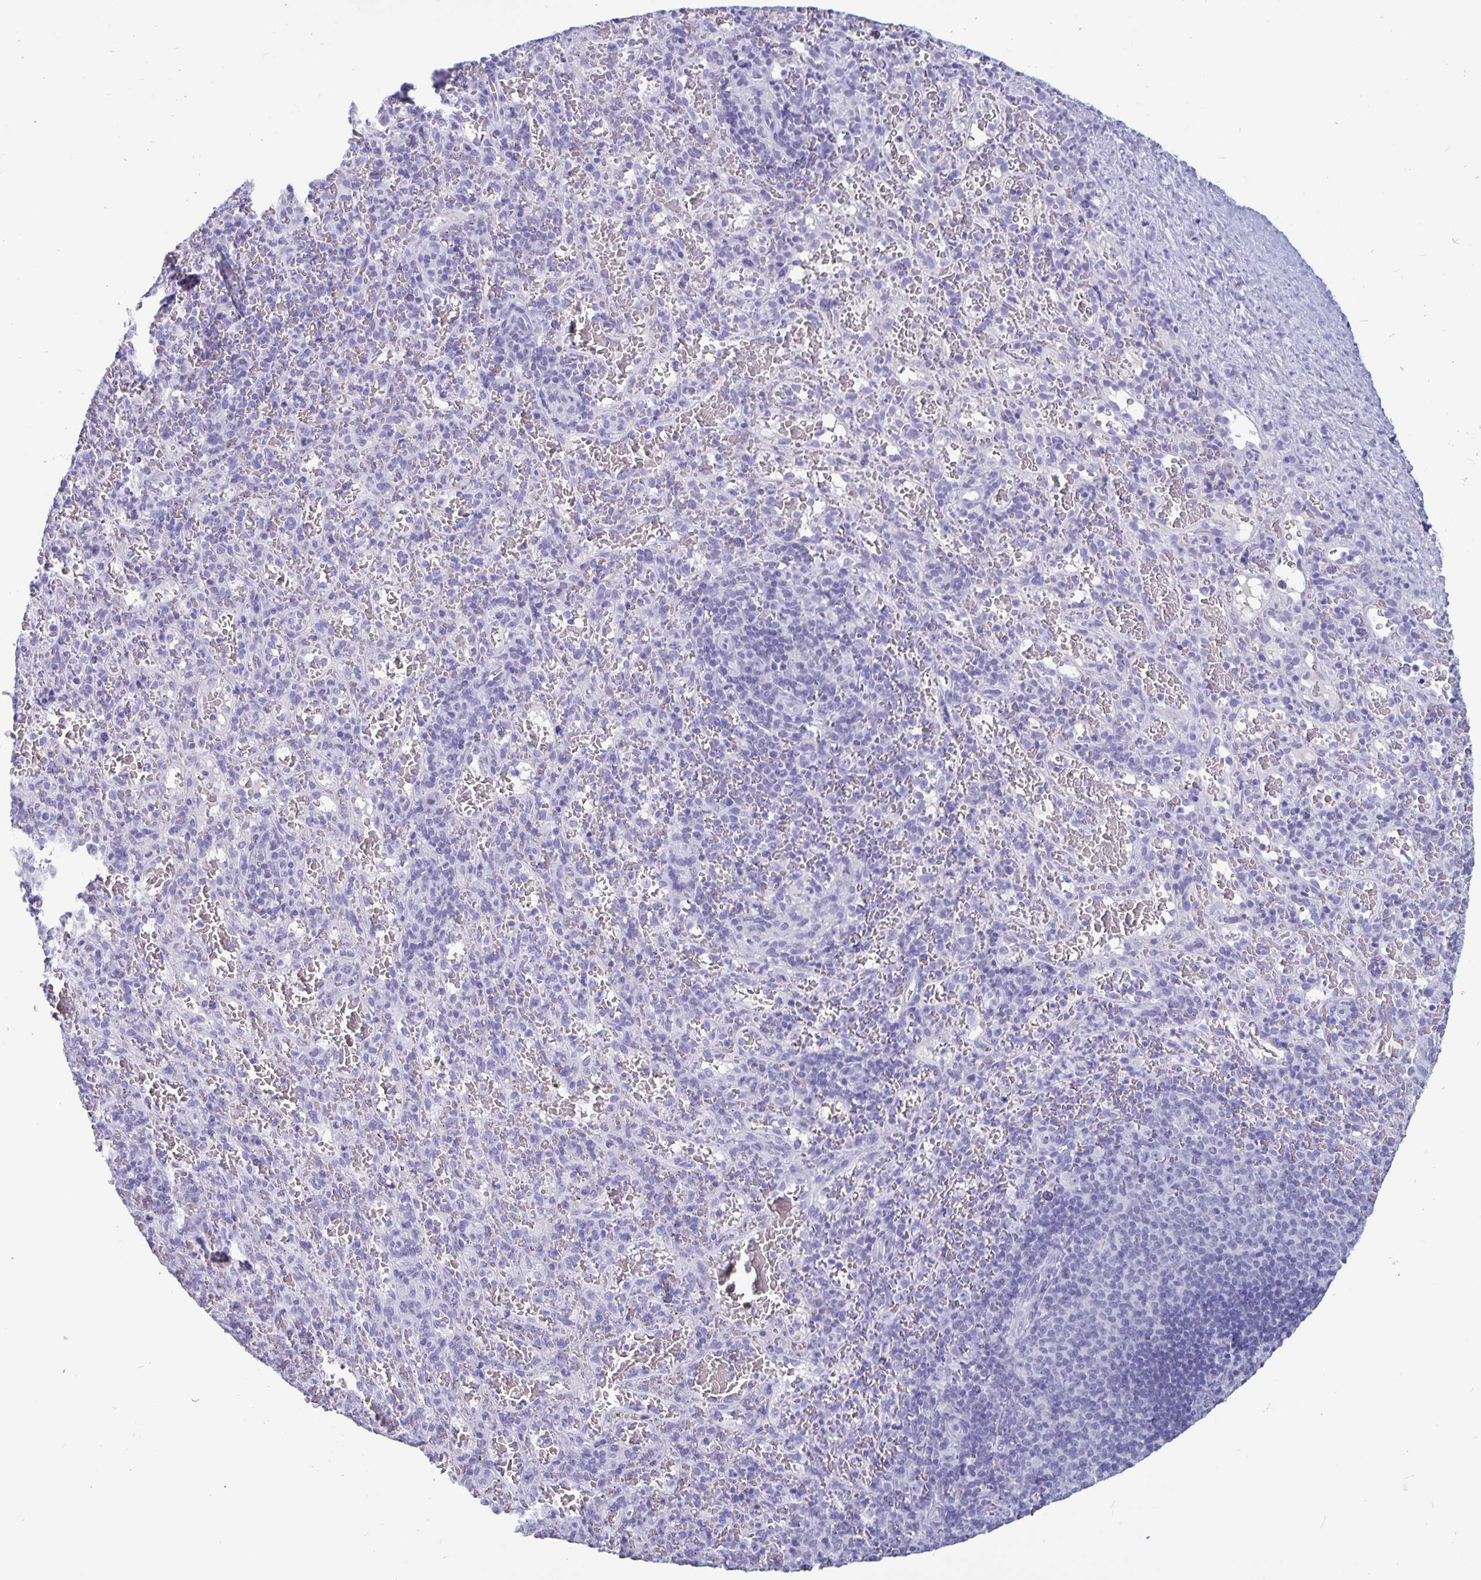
{"staining": {"intensity": "negative", "quantity": "none", "location": "none"}, "tissue": "spleen", "cell_type": "Cells in red pulp", "image_type": "normal", "snomed": [{"axis": "morphology", "description": "Normal tissue, NOS"}, {"axis": "topography", "description": "Spleen"}], "caption": "Immunohistochemical staining of unremarkable human spleen exhibits no significant positivity in cells in red pulp. (Brightfield microscopy of DAB (3,3'-diaminobenzidine) immunohistochemistry at high magnification).", "gene": "BPIFA3", "patient": {"sex": "male", "age": 57}}